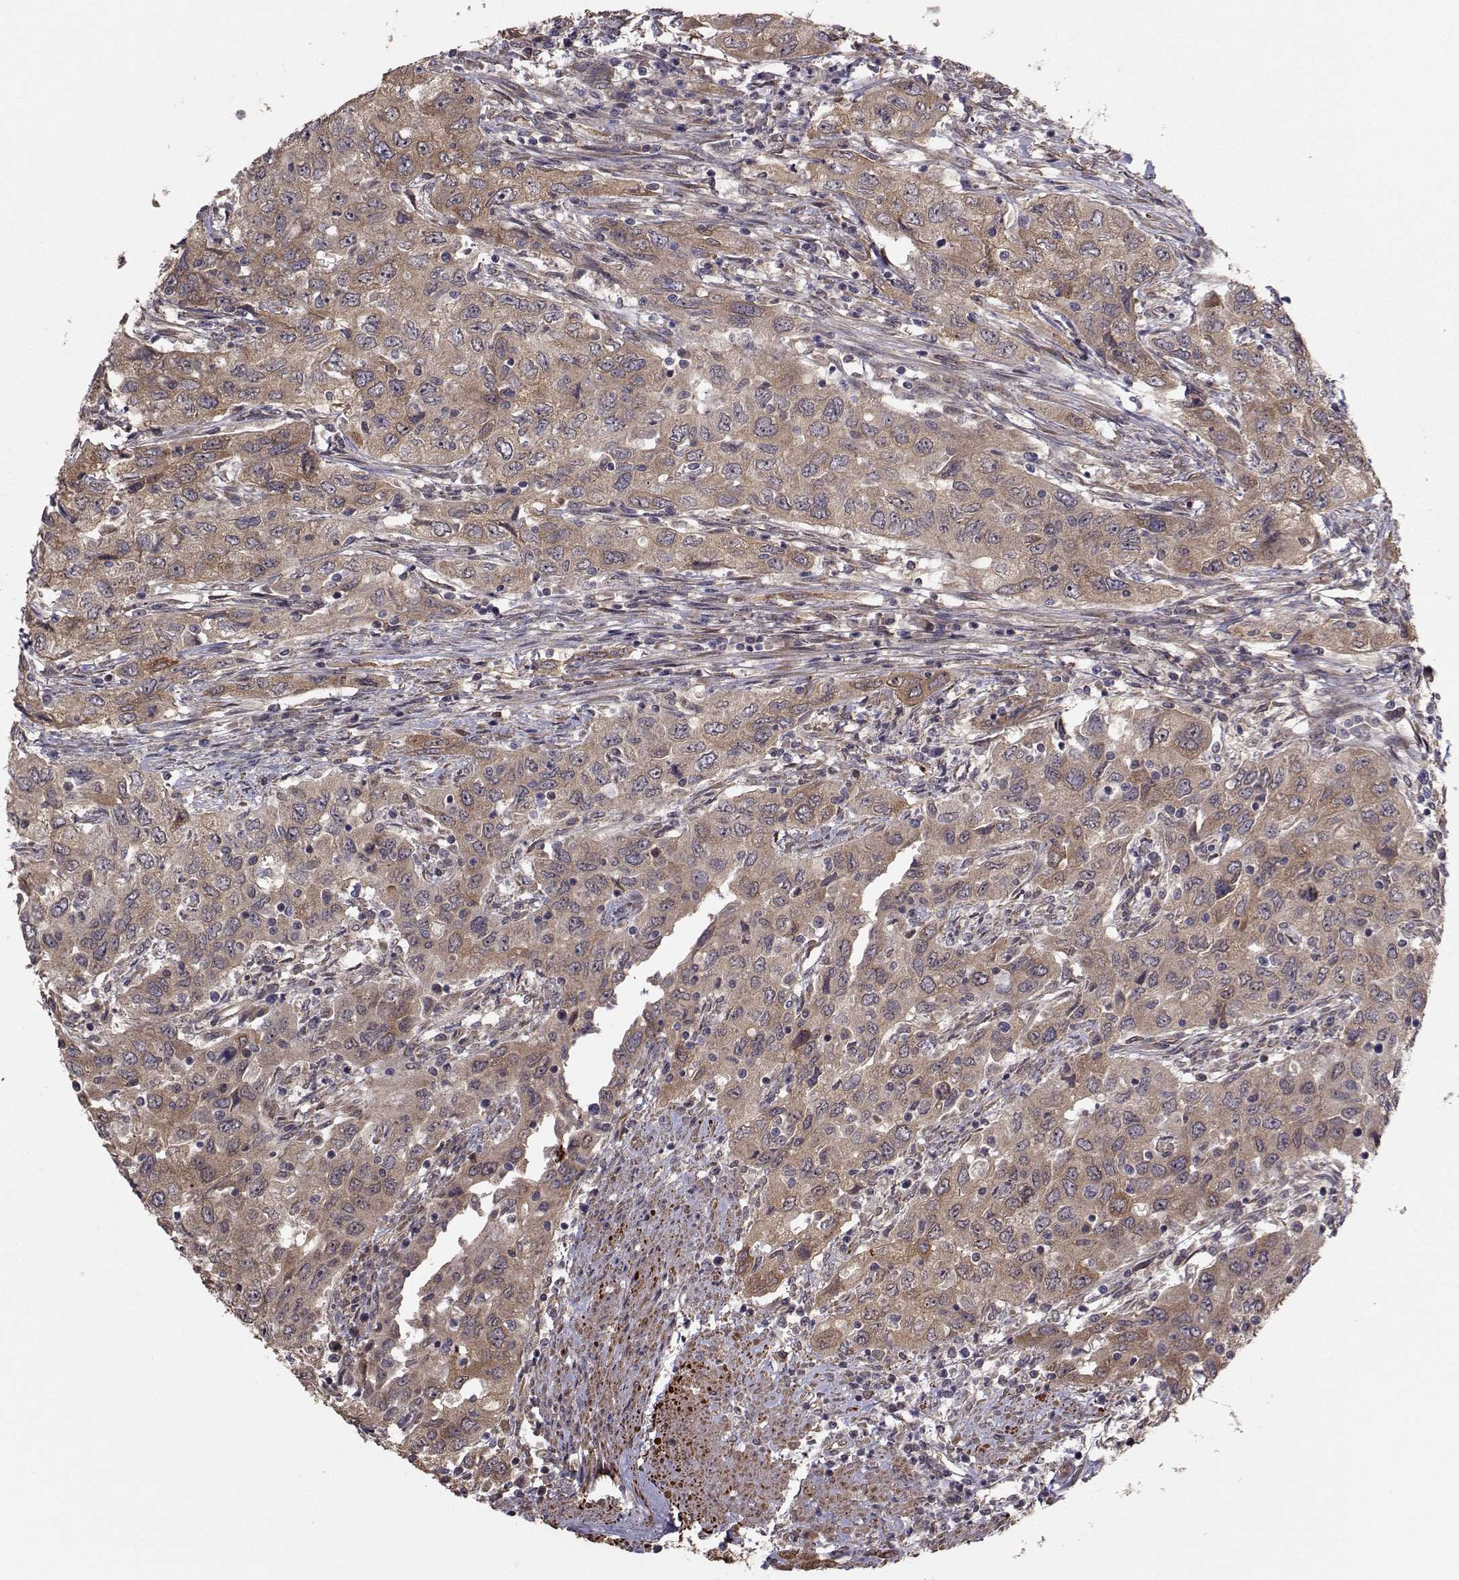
{"staining": {"intensity": "weak", "quantity": "25%-75%", "location": "cytoplasmic/membranous"}, "tissue": "urothelial cancer", "cell_type": "Tumor cells", "image_type": "cancer", "snomed": [{"axis": "morphology", "description": "Urothelial carcinoma, High grade"}, {"axis": "topography", "description": "Urinary bladder"}], "caption": "Immunohistochemical staining of human urothelial cancer shows low levels of weak cytoplasmic/membranous positivity in about 25%-75% of tumor cells.", "gene": "TRIP10", "patient": {"sex": "male", "age": 76}}